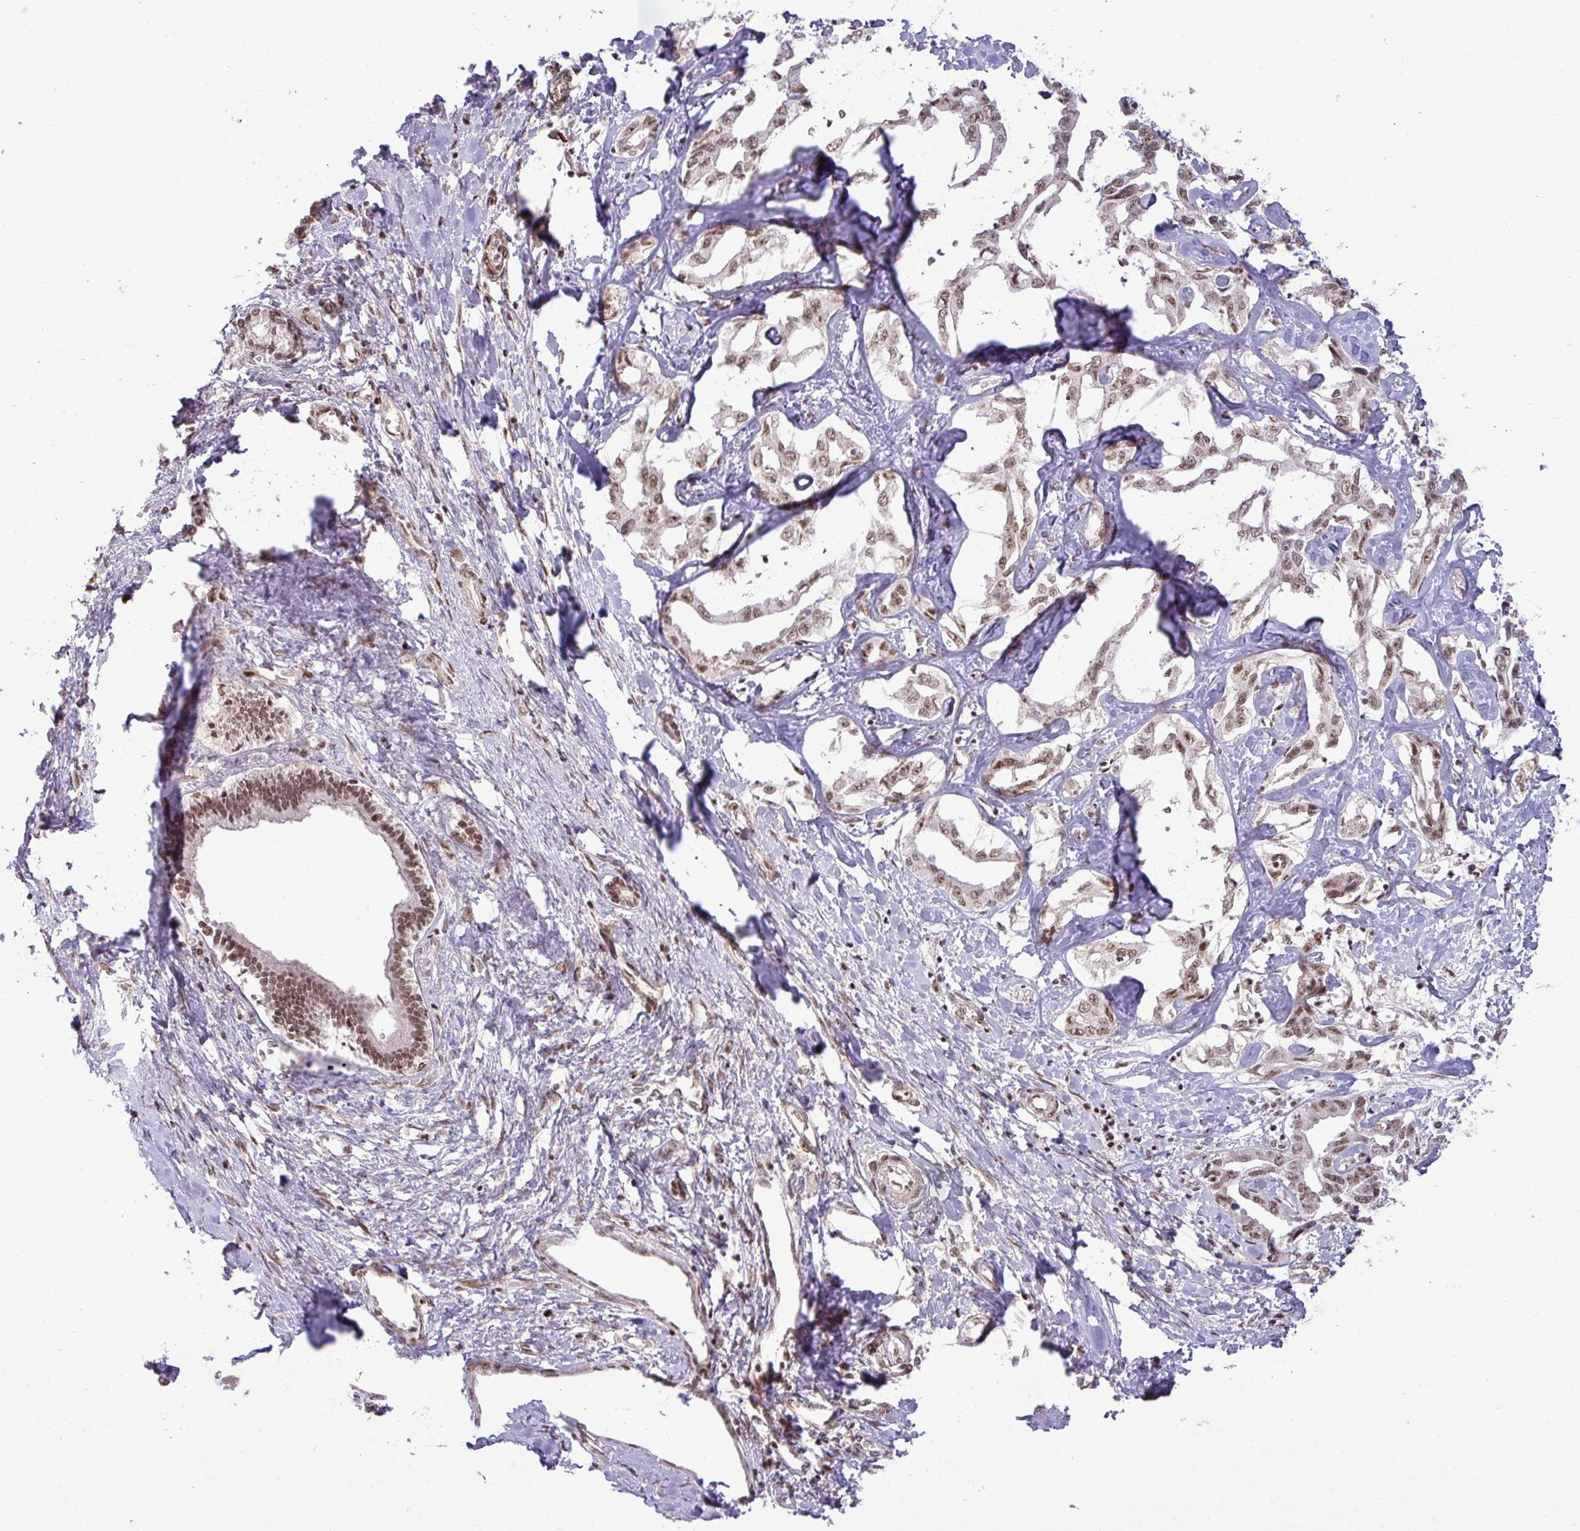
{"staining": {"intensity": "moderate", "quantity": ">75%", "location": "nuclear"}, "tissue": "liver cancer", "cell_type": "Tumor cells", "image_type": "cancer", "snomed": [{"axis": "morphology", "description": "Cholangiocarcinoma"}, {"axis": "topography", "description": "Liver"}], "caption": "Protein positivity by IHC exhibits moderate nuclear staining in about >75% of tumor cells in cholangiocarcinoma (liver).", "gene": "PTPN20", "patient": {"sex": "male", "age": 59}}